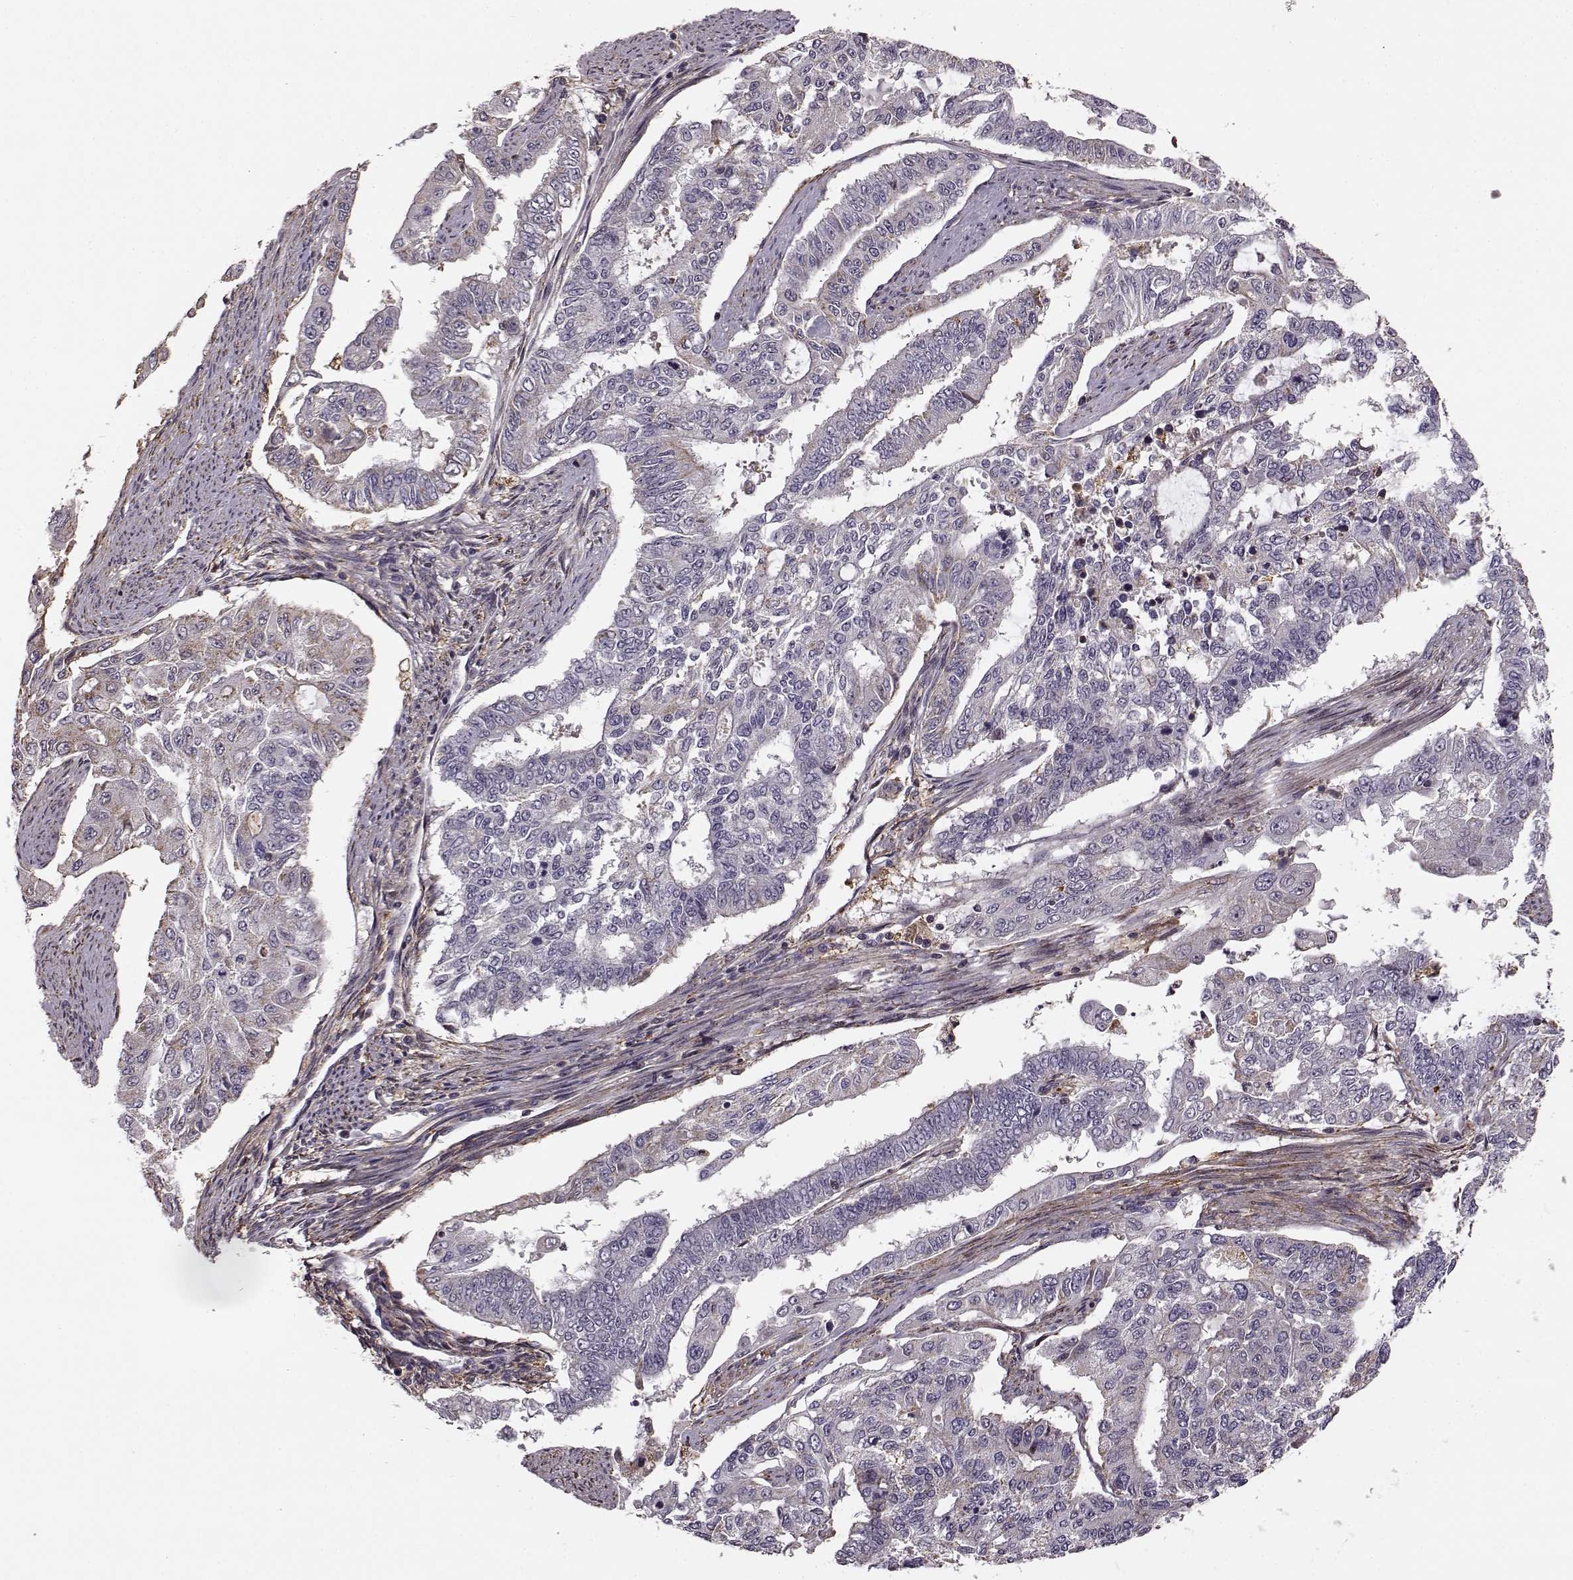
{"staining": {"intensity": "negative", "quantity": "none", "location": "none"}, "tissue": "endometrial cancer", "cell_type": "Tumor cells", "image_type": "cancer", "snomed": [{"axis": "morphology", "description": "Adenocarcinoma, NOS"}, {"axis": "topography", "description": "Uterus"}], "caption": "DAB immunohistochemical staining of endometrial cancer (adenocarcinoma) shows no significant expression in tumor cells. (Stains: DAB immunohistochemistry (IHC) with hematoxylin counter stain, Microscopy: brightfield microscopy at high magnification).", "gene": "MFSD1", "patient": {"sex": "female", "age": 59}}